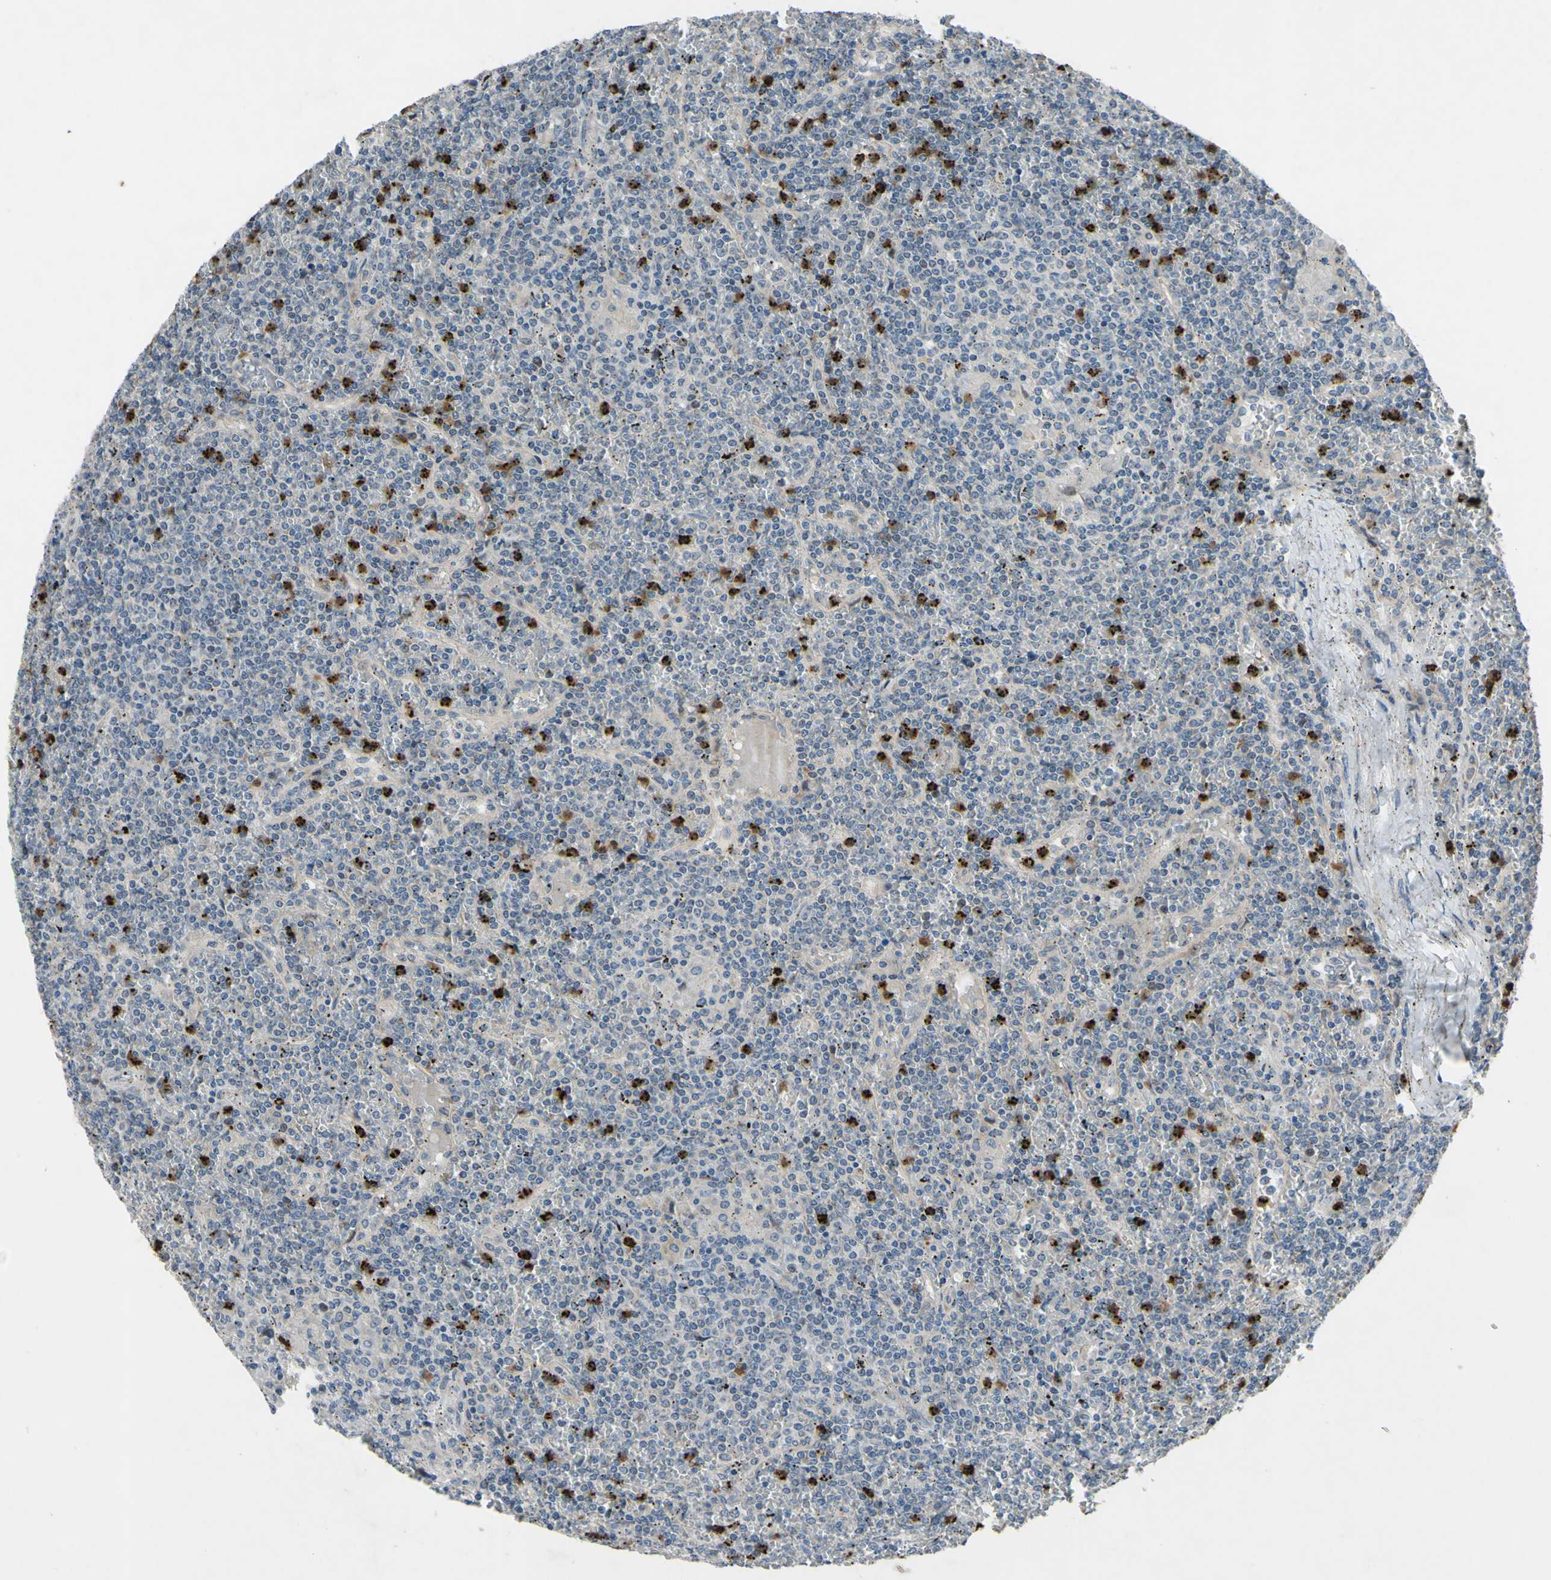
{"staining": {"intensity": "weak", "quantity": ">75%", "location": "cytoplasmic/membranous"}, "tissue": "lymphoma", "cell_type": "Tumor cells", "image_type": "cancer", "snomed": [{"axis": "morphology", "description": "Malignant lymphoma, non-Hodgkin's type, Low grade"}, {"axis": "topography", "description": "Spleen"}], "caption": "This is an image of immunohistochemistry (IHC) staining of malignant lymphoma, non-Hodgkin's type (low-grade), which shows weak positivity in the cytoplasmic/membranous of tumor cells.", "gene": "GRAMD2B", "patient": {"sex": "female", "age": 19}}